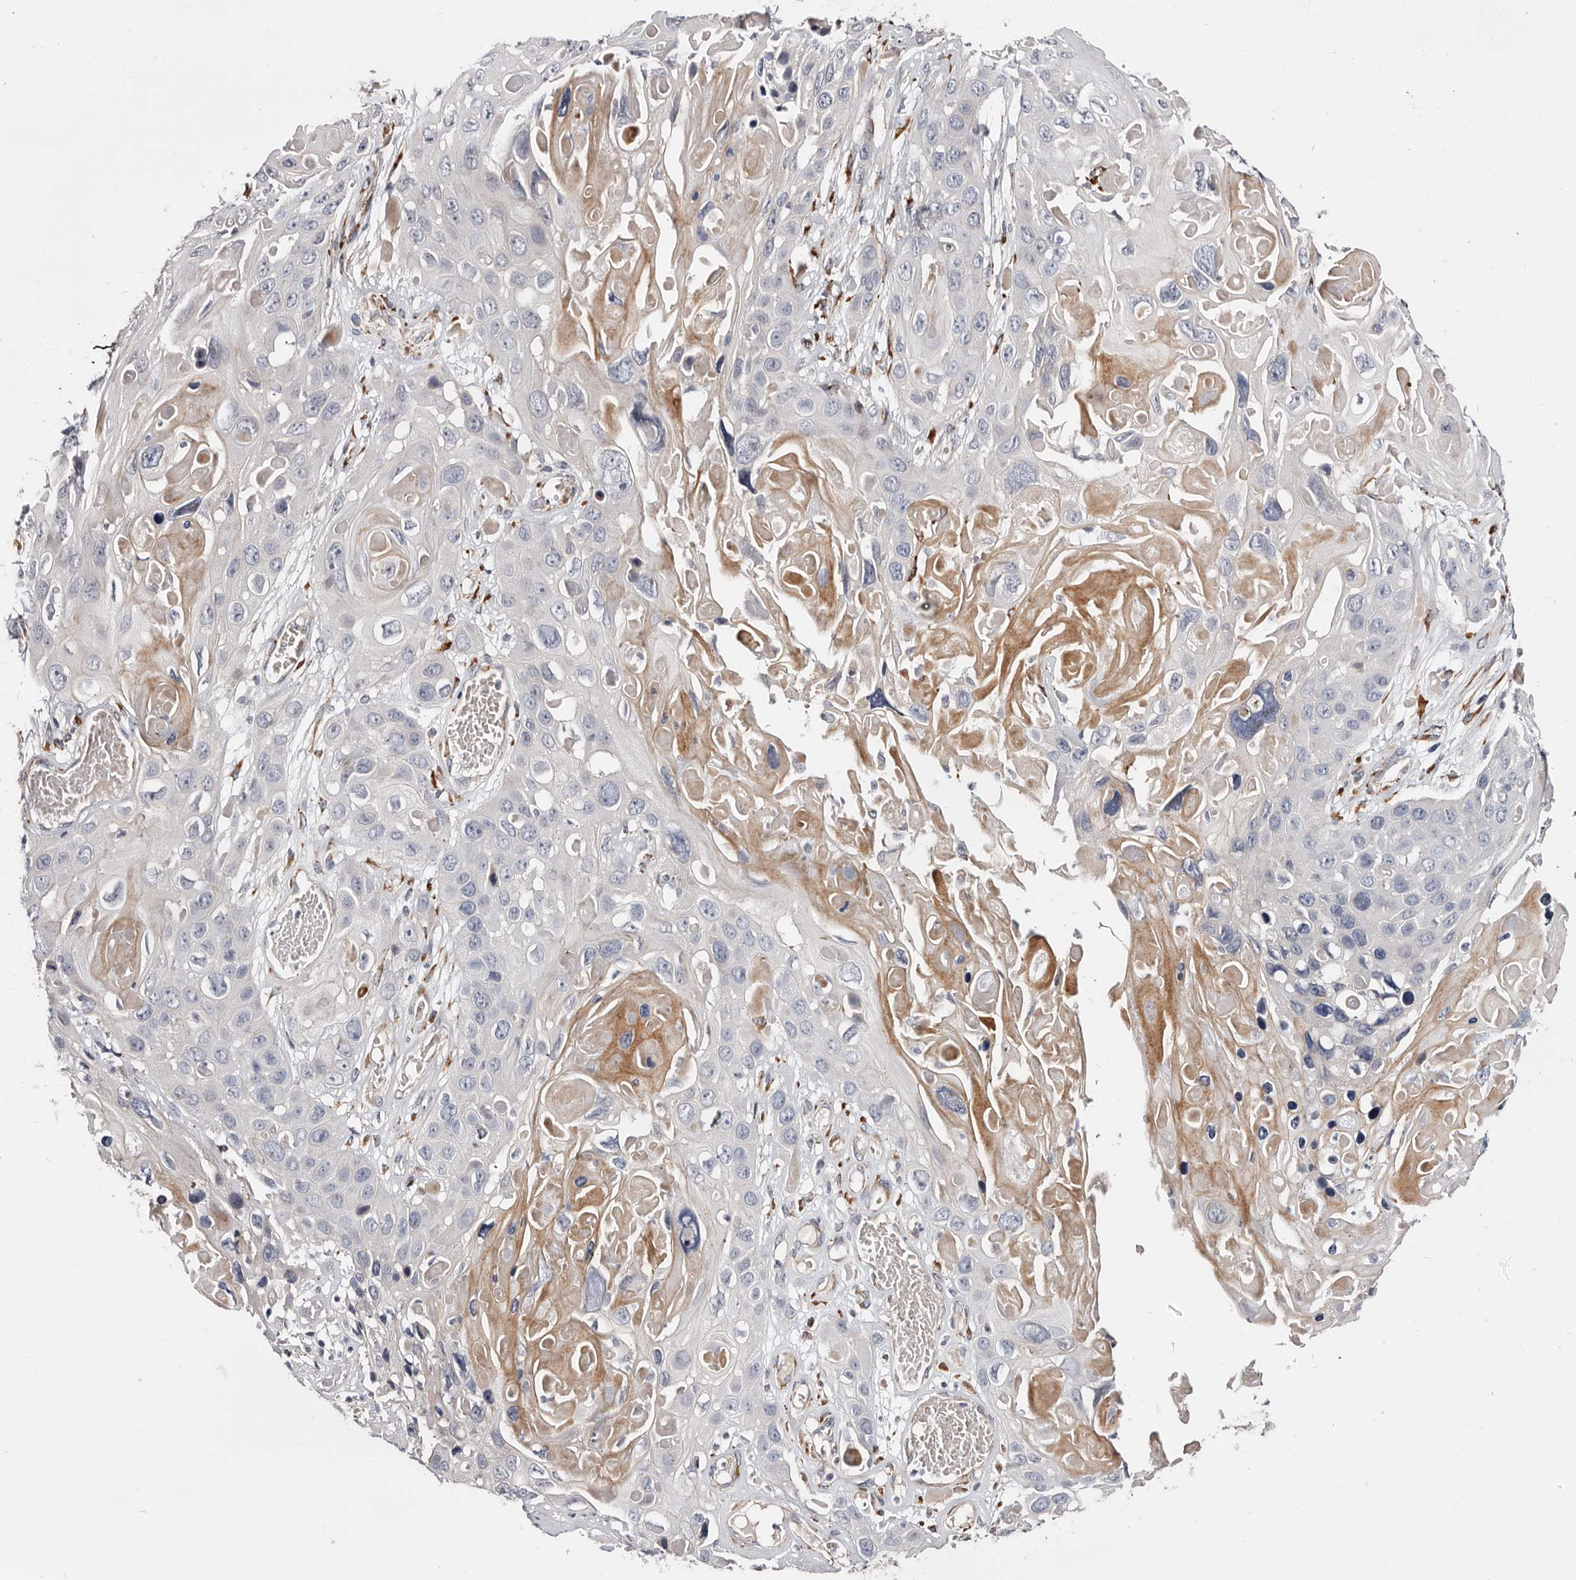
{"staining": {"intensity": "moderate", "quantity": "<25%", "location": "cytoplasmic/membranous"}, "tissue": "skin cancer", "cell_type": "Tumor cells", "image_type": "cancer", "snomed": [{"axis": "morphology", "description": "Squamous cell carcinoma, NOS"}, {"axis": "topography", "description": "Skin"}], "caption": "A high-resolution image shows immunohistochemistry staining of squamous cell carcinoma (skin), which displays moderate cytoplasmic/membranous positivity in about <25% of tumor cells. (DAB = brown stain, brightfield microscopy at high magnification).", "gene": "USH1C", "patient": {"sex": "male", "age": 55}}